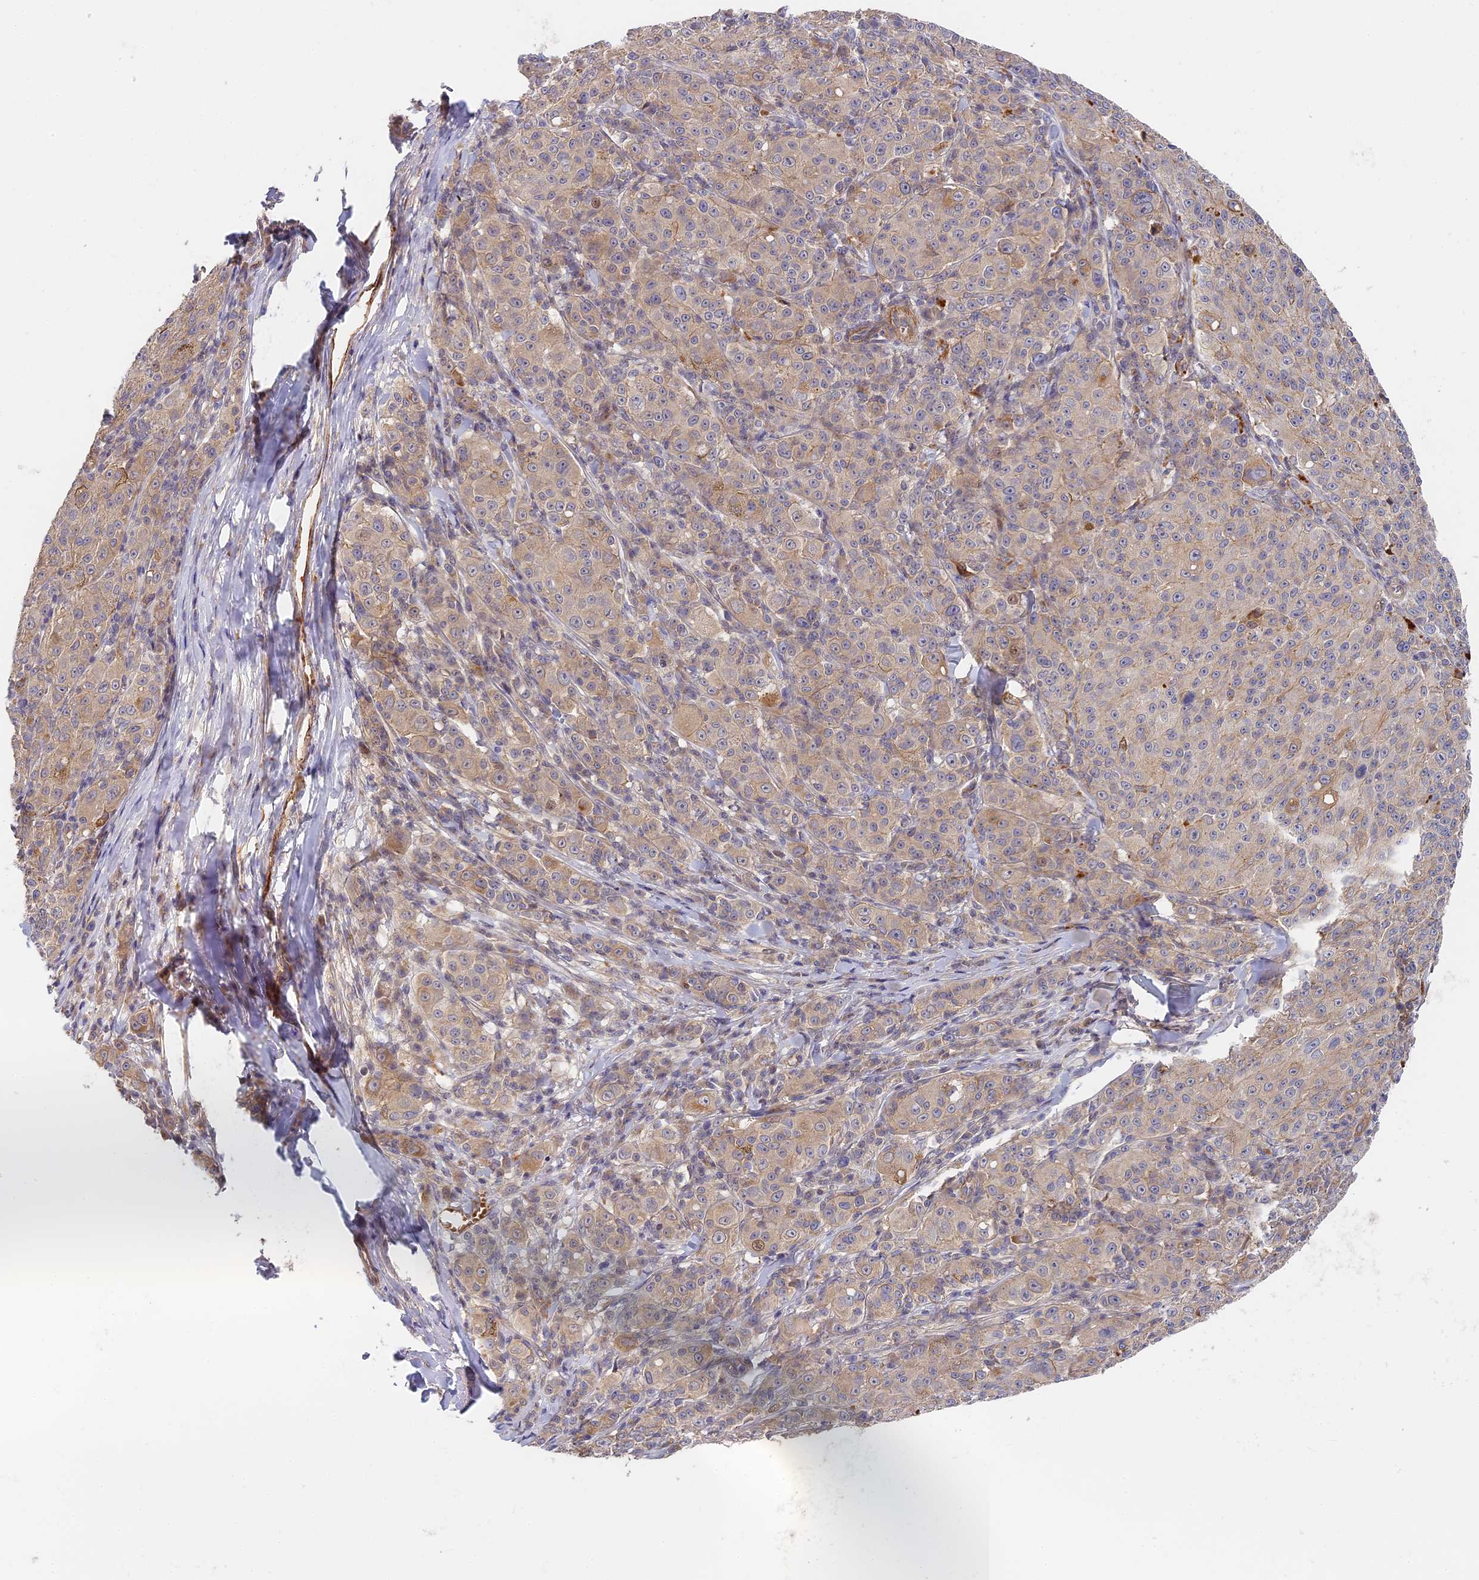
{"staining": {"intensity": "weak", "quantity": "25%-75%", "location": "cytoplasmic/membranous"}, "tissue": "melanoma", "cell_type": "Tumor cells", "image_type": "cancer", "snomed": [{"axis": "morphology", "description": "Malignant melanoma, NOS"}, {"axis": "topography", "description": "Skin"}], "caption": "Melanoma stained with IHC shows weak cytoplasmic/membranous positivity in about 25%-75% of tumor cells.", "gene": "MISP3", "patient": {"sex": "female", "age": 52}}